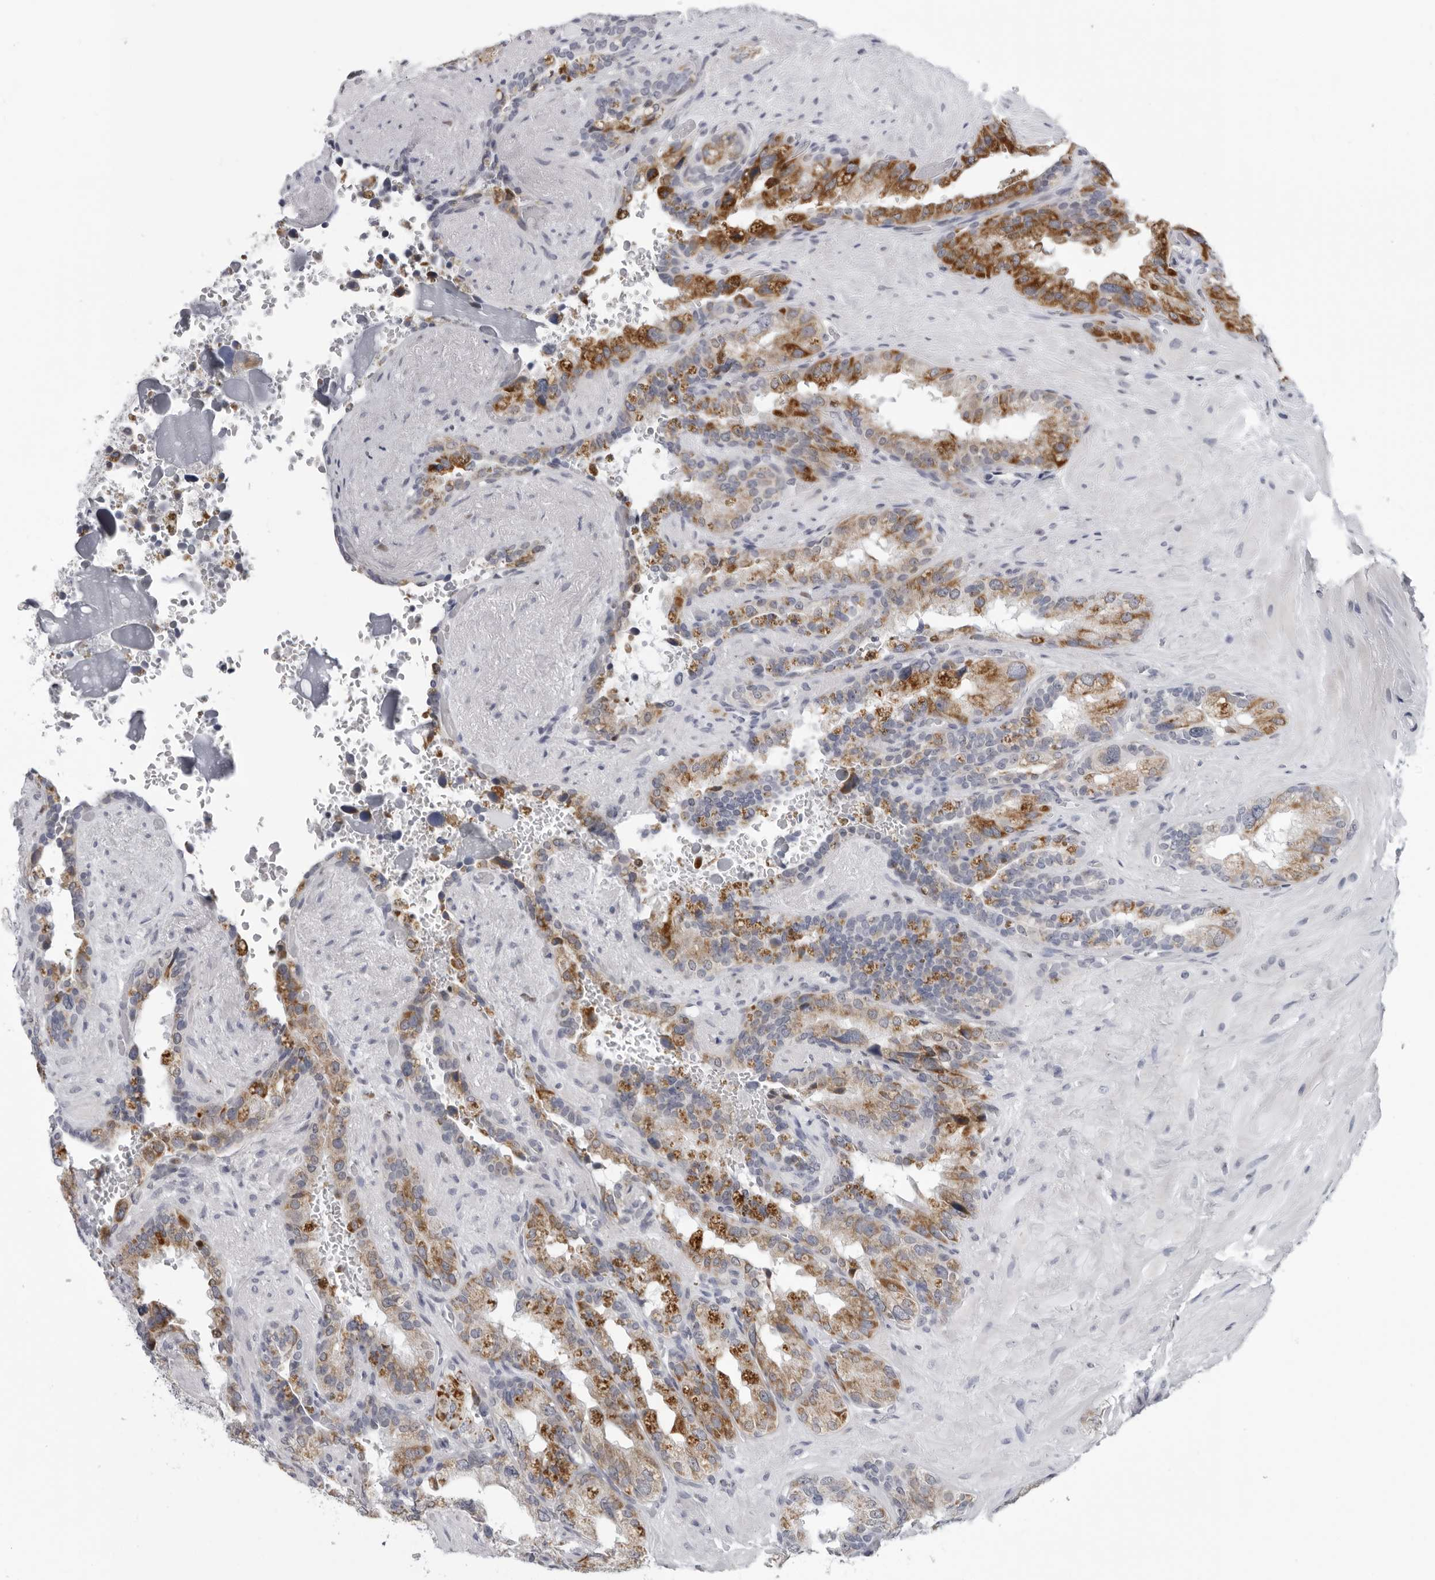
{"staining": {"intensity": "moderate", "quantity": "25%-75%", "location": "cytoplasmic/membranous"}, "tissue": "seminal vesicle", "cell_type": "Glandular cells", "image_type": "normal", "snomed": [{"axis": "morphology", "description": "Normal tissue, NOS"}, {"axis": "topography", "description": "Seminal veicle"}], "caption": "A brown stain shows moderate cytoplasmic/membranous staining of a protein in glandular cells of benign human seminal vesicle. The staining was performed using DAB, with brown indicating positive protein expression. Nuclei are stained blue with hematoxylin.", "gene": "CPT2", "patient": {"sex": "male", "age": 80}}